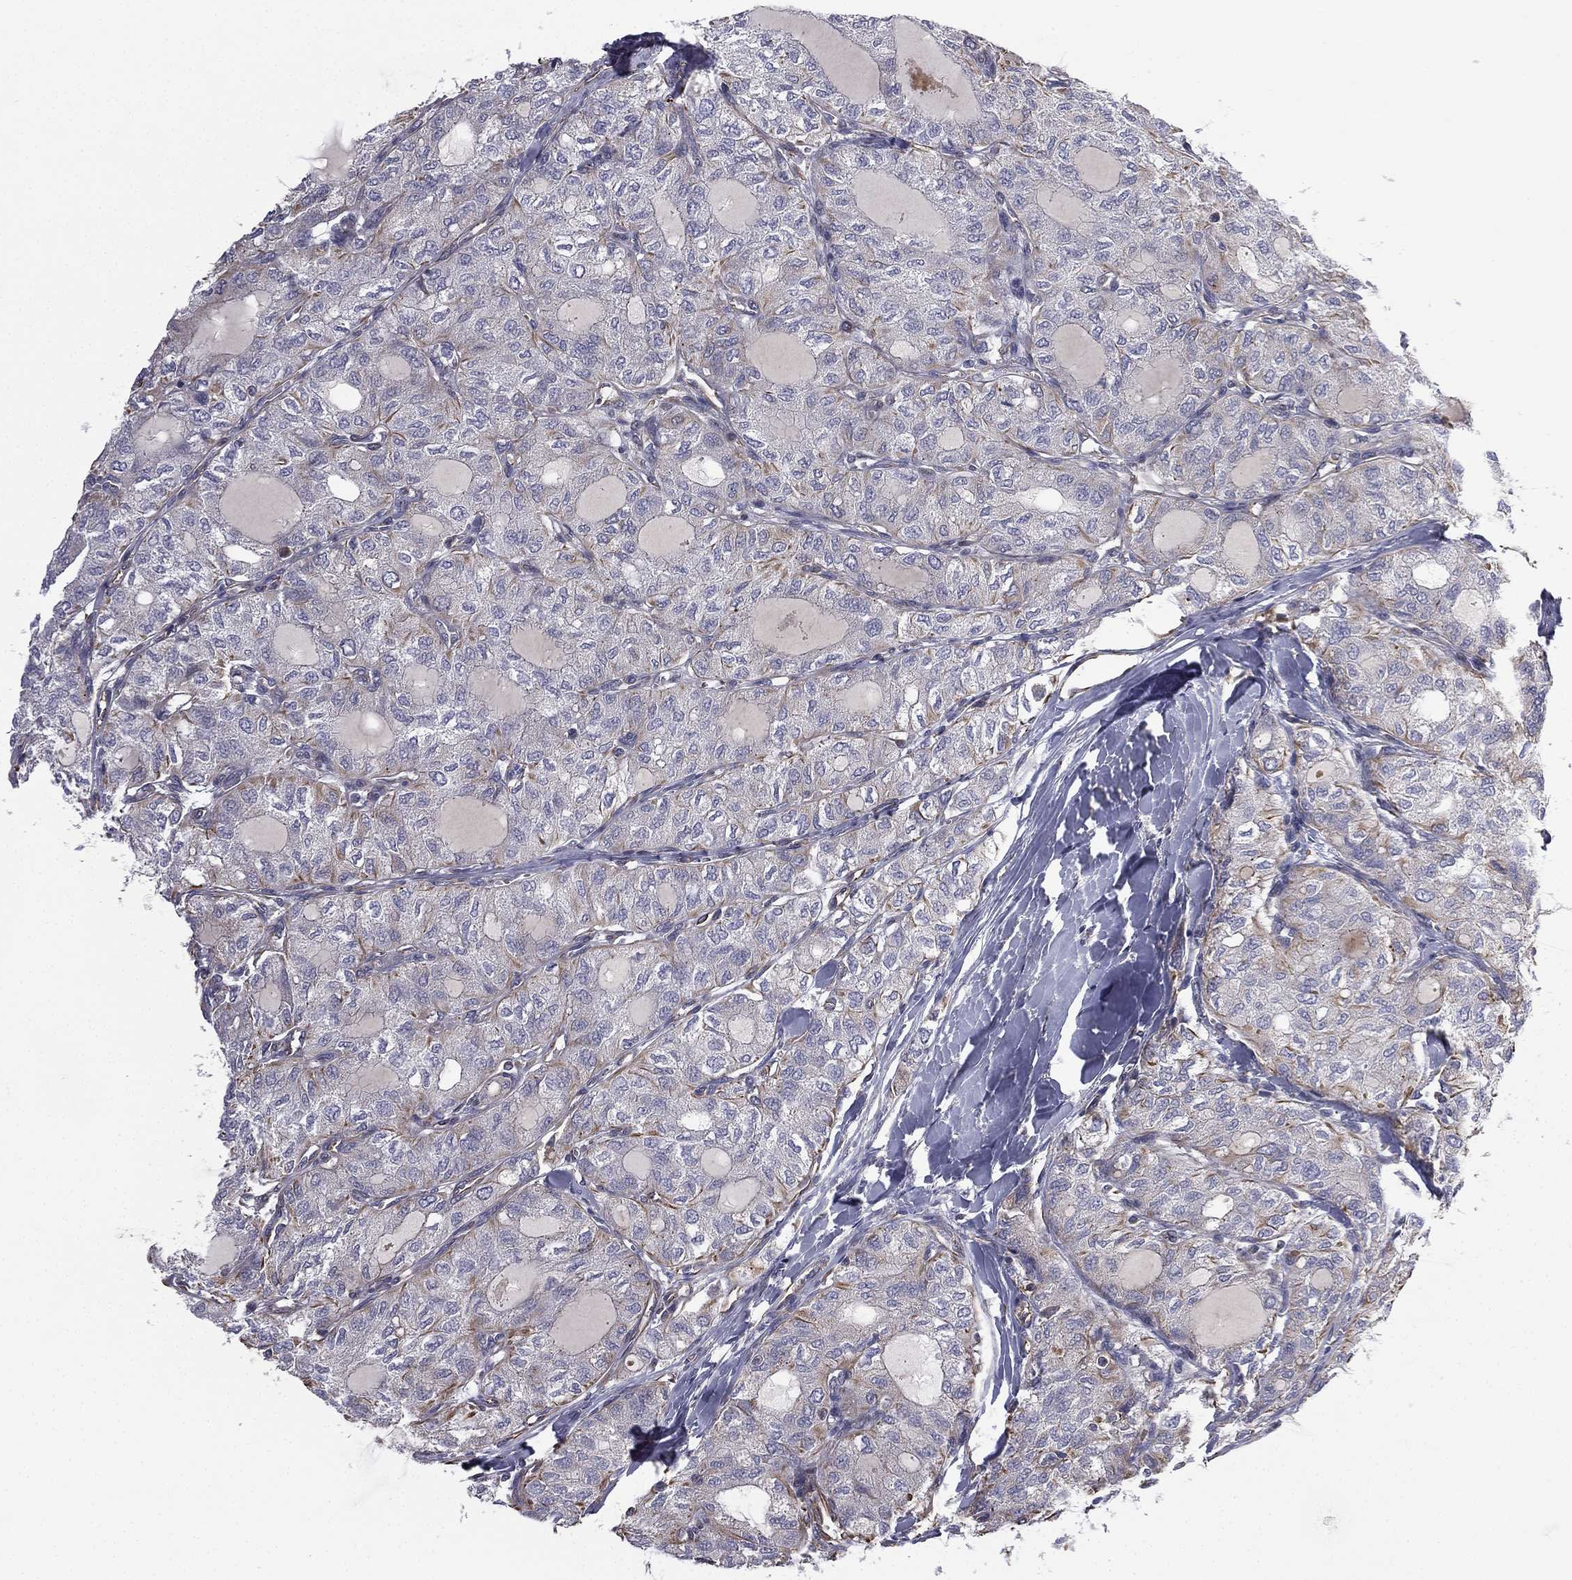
{"staining": {"intensity": "weak", "quantity": "<25%", "location": "cytoplasmic/membranous"}, "tissue": "thyroid cancer", "cell_type": "Tumor cells", "image_type": "cancer", "snomed": [{"axis": "morphology", "description": "Follicular adenoma carcinoma, NOS"}, {"axis": "topography", "description": "Thyroid gland"}], "caption": "Micrograph shows no significant protein staining in tumor cells of thyroid follicular adenoma carcinoma. The staining is performed using DAB (3,3'-diaminobenzidine) brown chromogen with nuclei counter-stained in using hematoxylin.", "gene": "SCUBE1", "patient": {"sex": "male", "age": 75}}